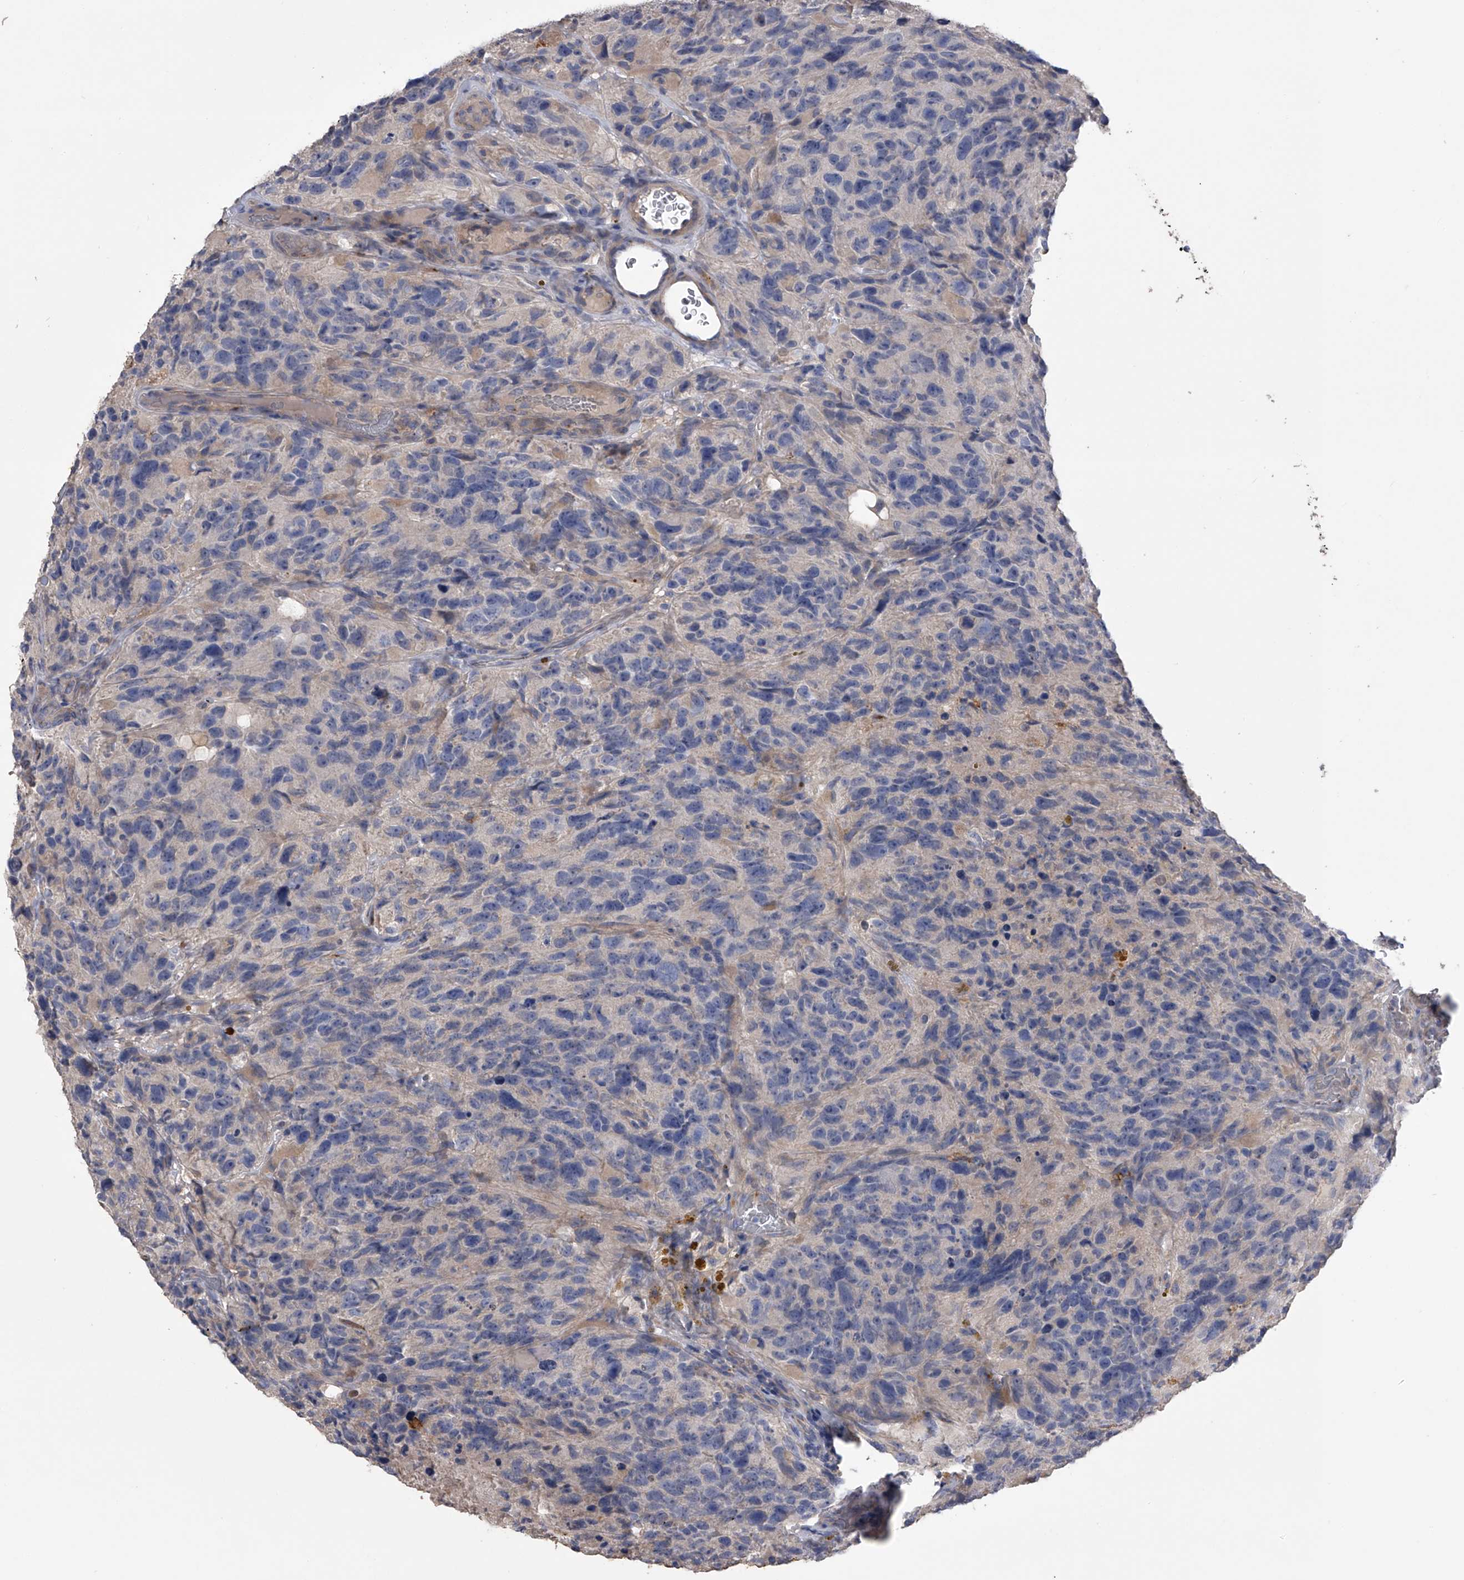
{"staining": {"intensity": "negative", "quantity": "none", "location": "none"}, "tissue": "glioma", "cell_type": "Tumor cells", "image_type": "cancer", "snomed": [{"axis": "morphology", "description": "Glioma, malignant, High grade"}, {"axis": "topography", "description": "Brain"}], "caption": "The micrograph displays no staining of tumor cells in malignant glioma (high-grade).", "gene": "ZNF343", "patient": {"sex": "male", "age": 69}}